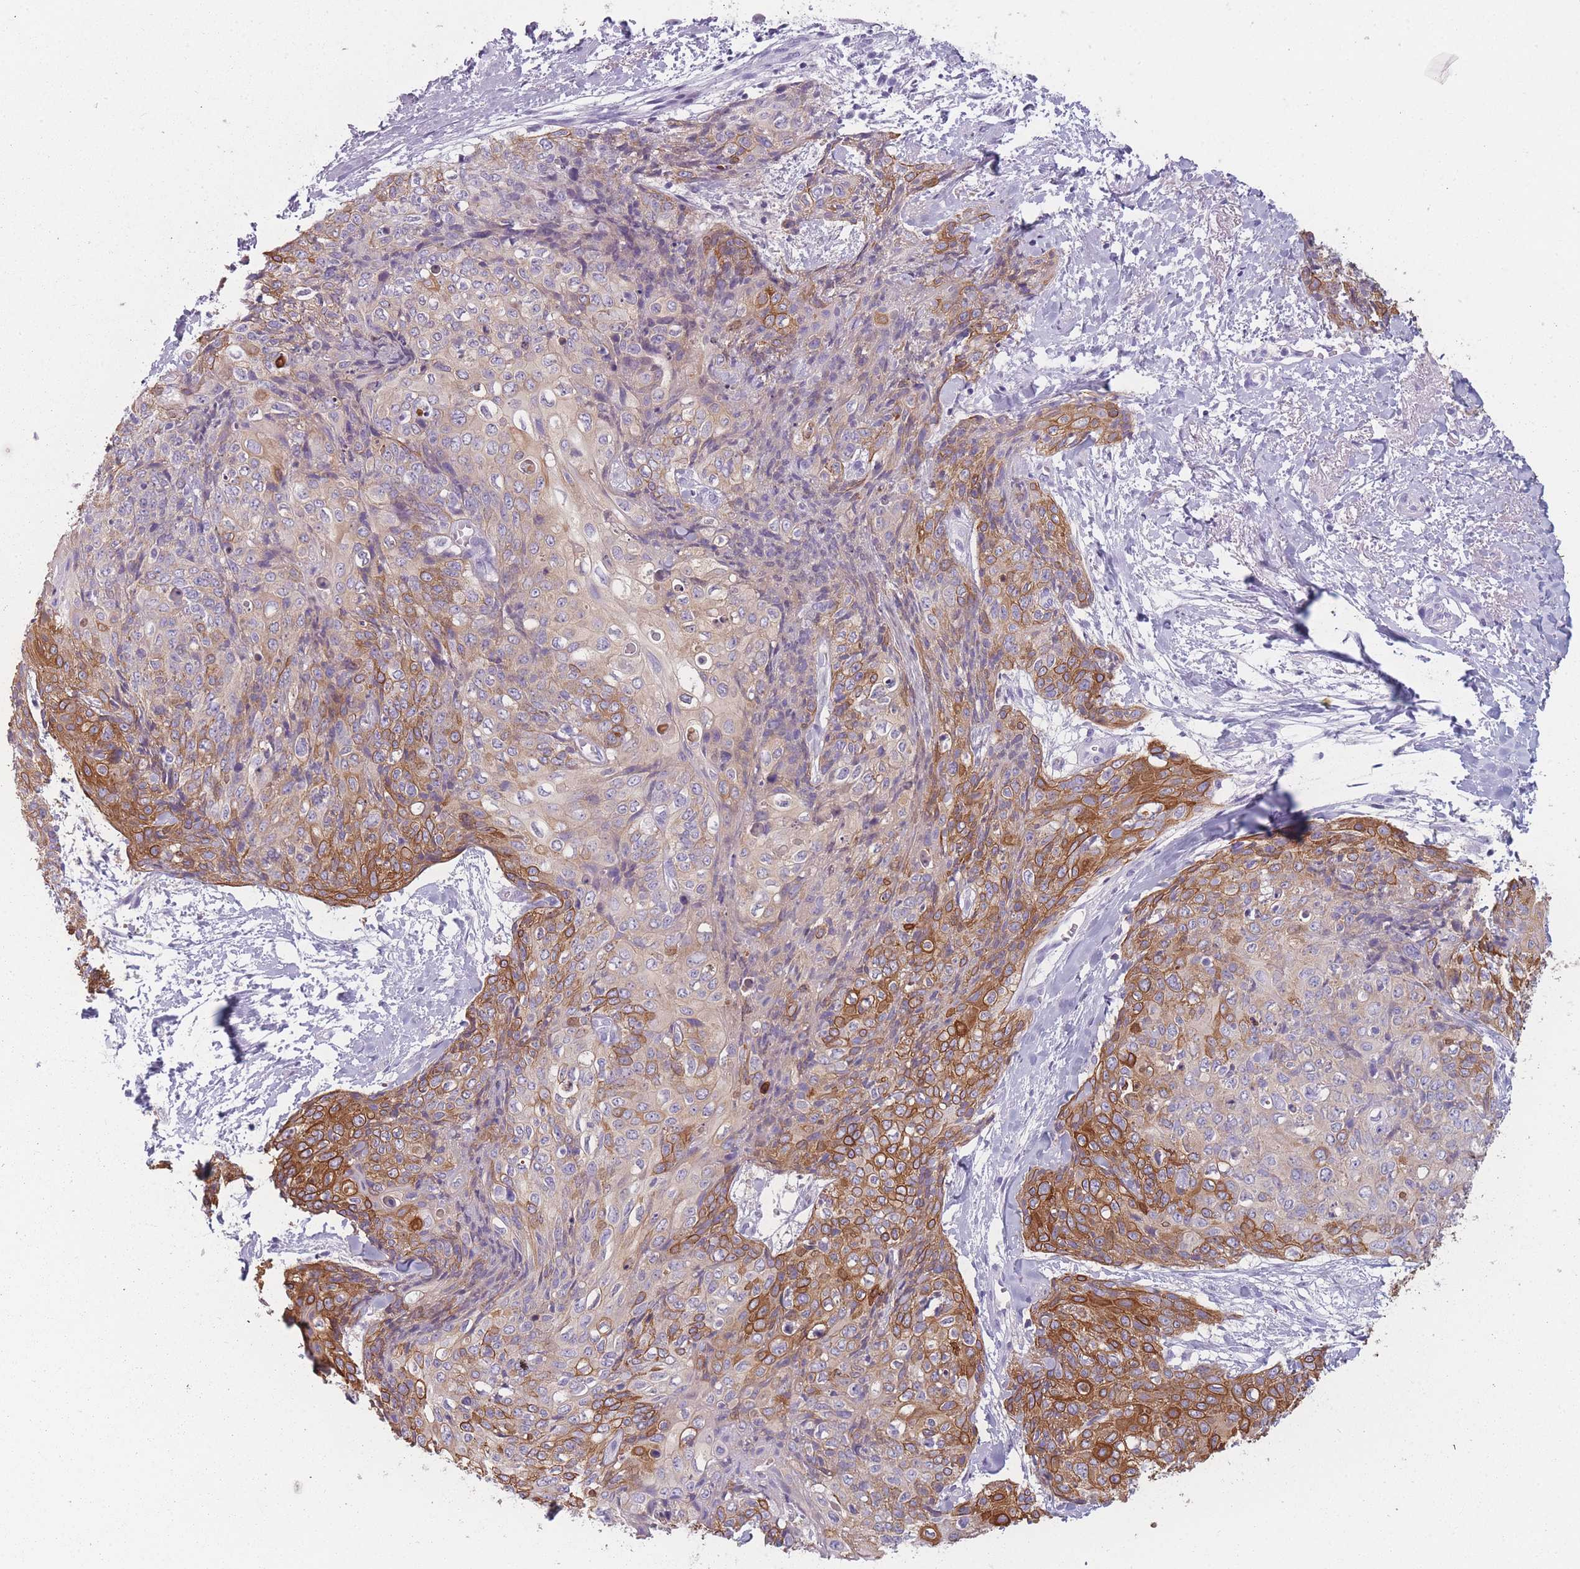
{"staining": {"intensity": "strong", "quantity": "<25%", "location": "cytoplasmic/membranous"}, "tissue": "skin cancer", "cell_type": "Tumor cells", "image_type": "cancer", "snomed": [{"axis": "morphology", "description": "Squamous cell carcinoma, NOS"}, {"axis": "topography", "description": "Skin"}, {"axis": "topography", "description": "Vulva"}], "caption": "Tumor cells reveal medium levels of strong cytoplasmic/membranous staining in about <25% of cells in human squamous cell carcinoma (skin).", "gene": "PPFIA3", "patient": {"sex": "female", "age": 85}}